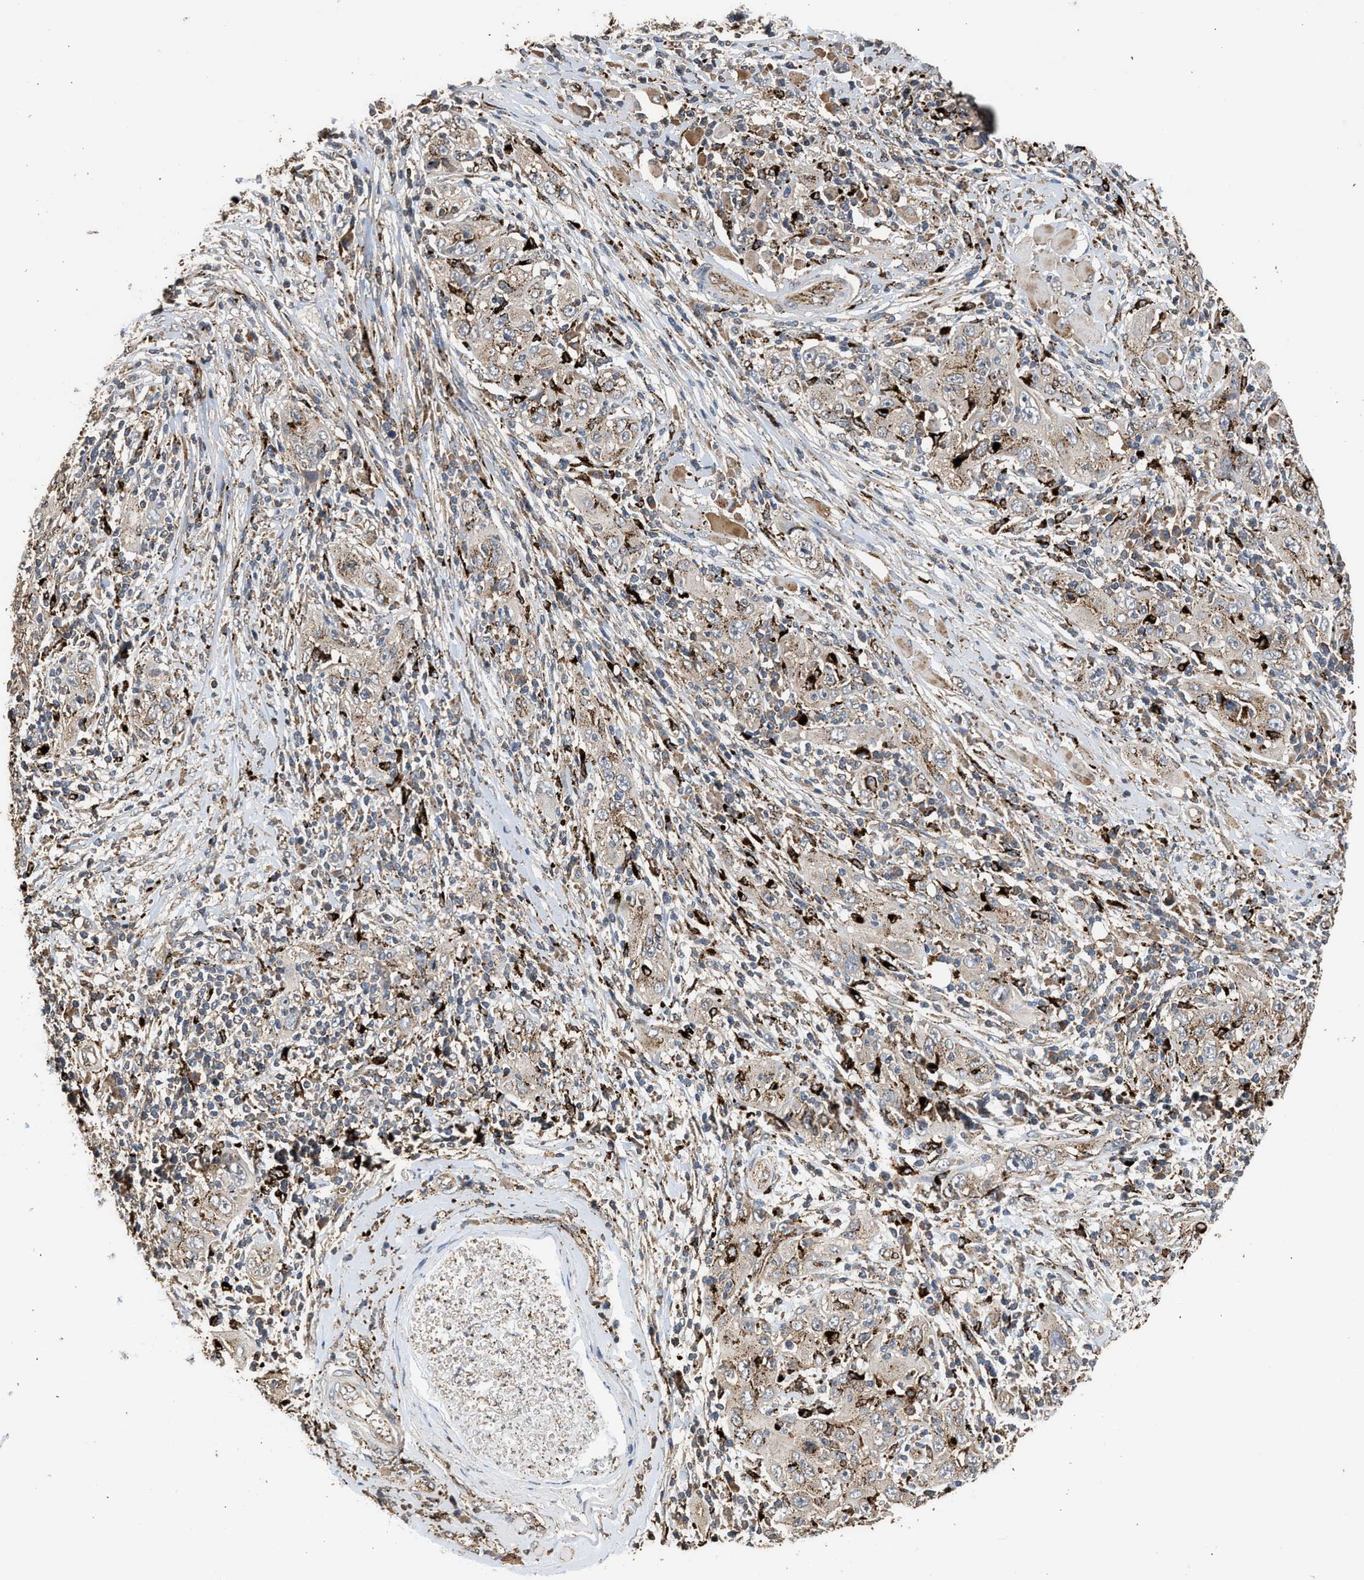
{"staining": {"intensity": "weak", "quantity": ">75%", "location": "cytoplasmic/membranous"}, "tissue": "skin cancer", "cell_type": "Tumor cells", "image_type": "cancer", "snomed": [{"axis": "morphology", "description": "Squamous cell carcinoma, NOS"}, {"axis": "topography", "description": "Skin"}], "caption": "About >75% of tumor cells in human squamous cell carcinoma (skin) reveal weak cytoplasmic/membranous protein positivity as visualized by brown immunohistochemical staining.", "gene": "CTSV", "patient": {"sex": "female", "age": 88}}